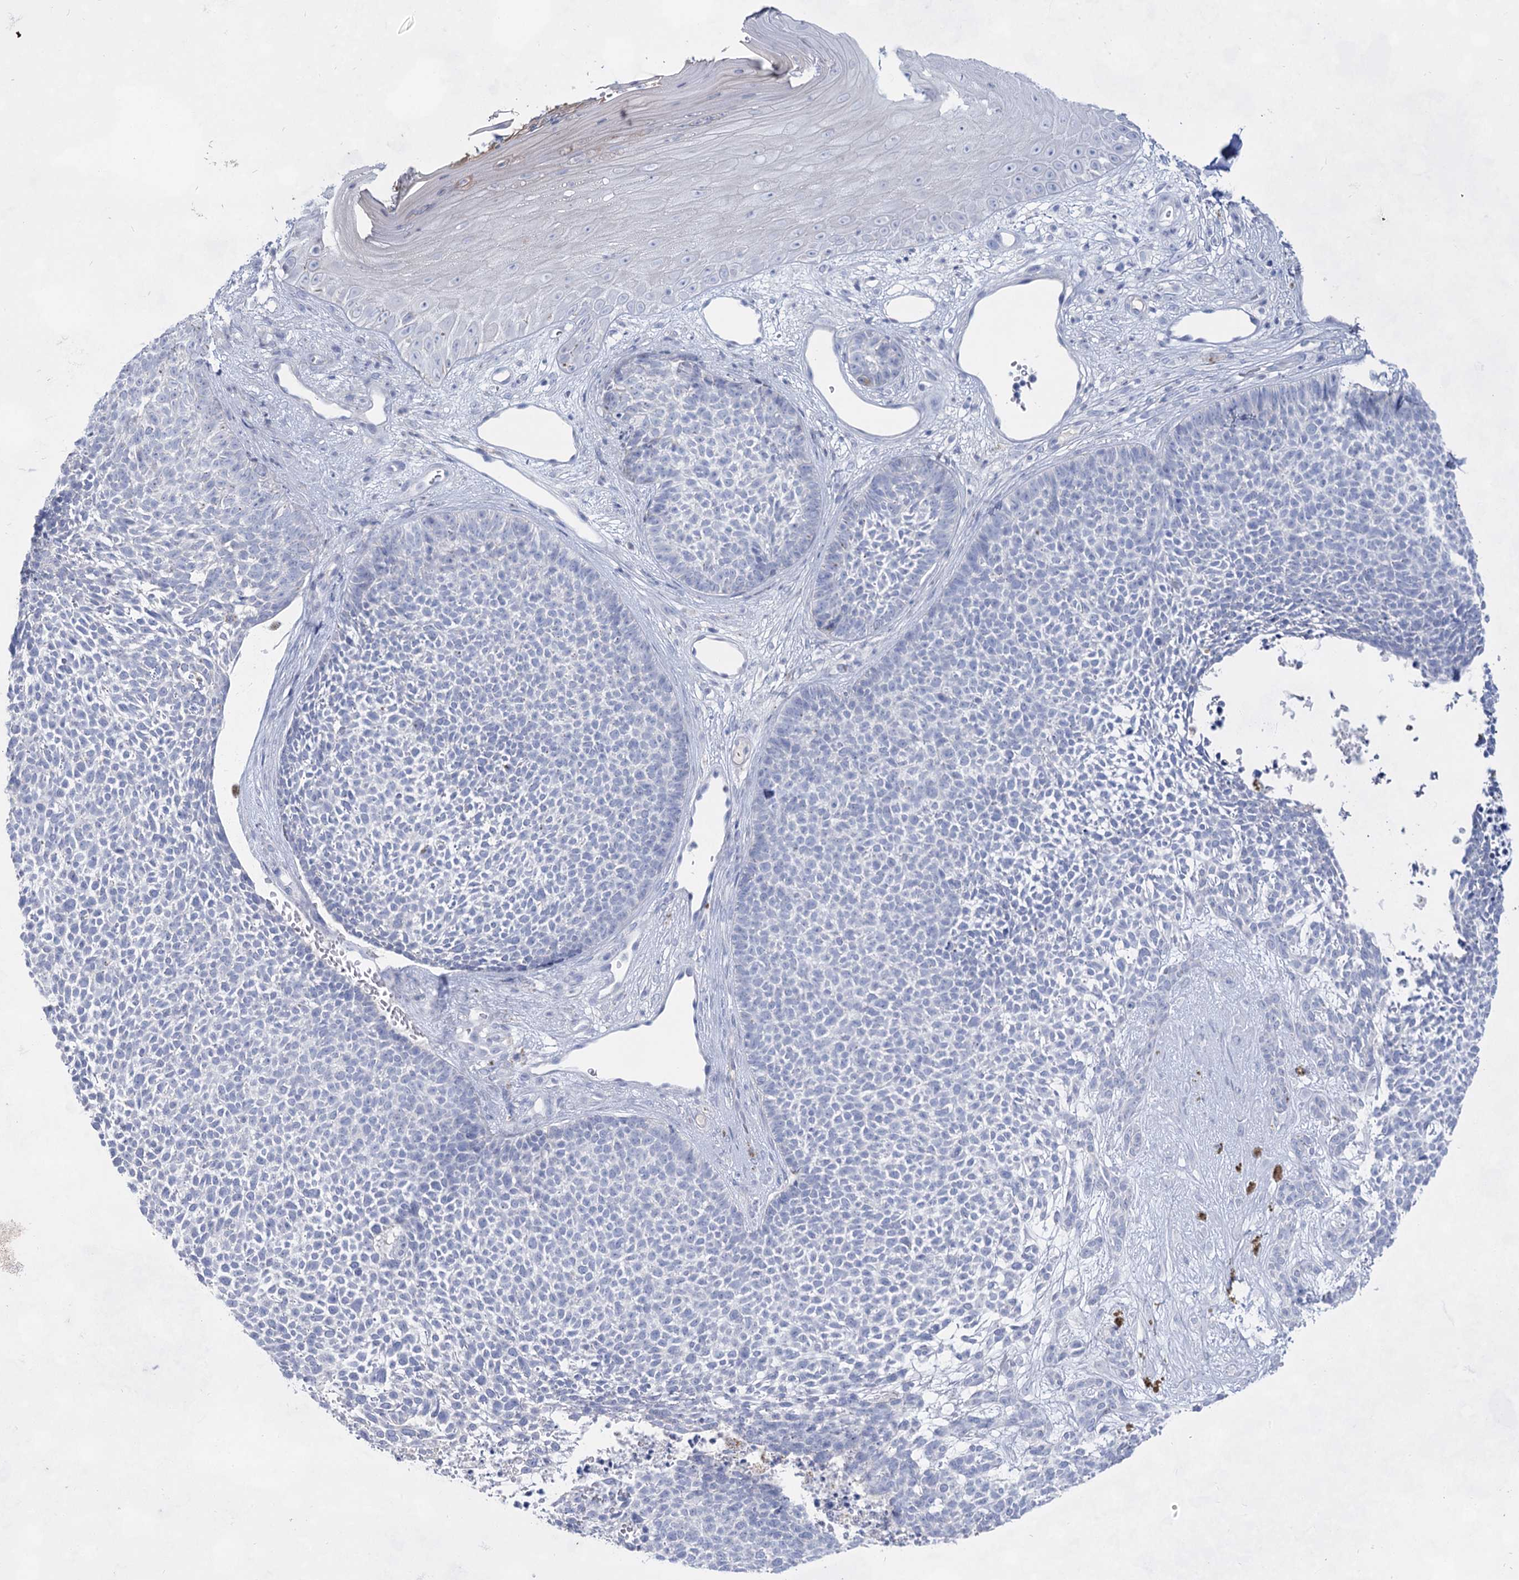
{"staining": {"intensity": "negative", "quantity": "none", "location": "none"}, "tissue": "skin cancer", "cell_type": "Tumor cells", "image_type": "cancer", "snomed": [{"axis": "morphology", "description": "Basal cell carcinoma"}, {"axis": "topography", "description": "Skin"}], "caption": "Human skin basal cell carcinoma stained for a protein using immunohistochemistry exhibits no positivity in tumor cells.", "gene": "ACRV1", "patient": {"sex": "female", "age": 84}}